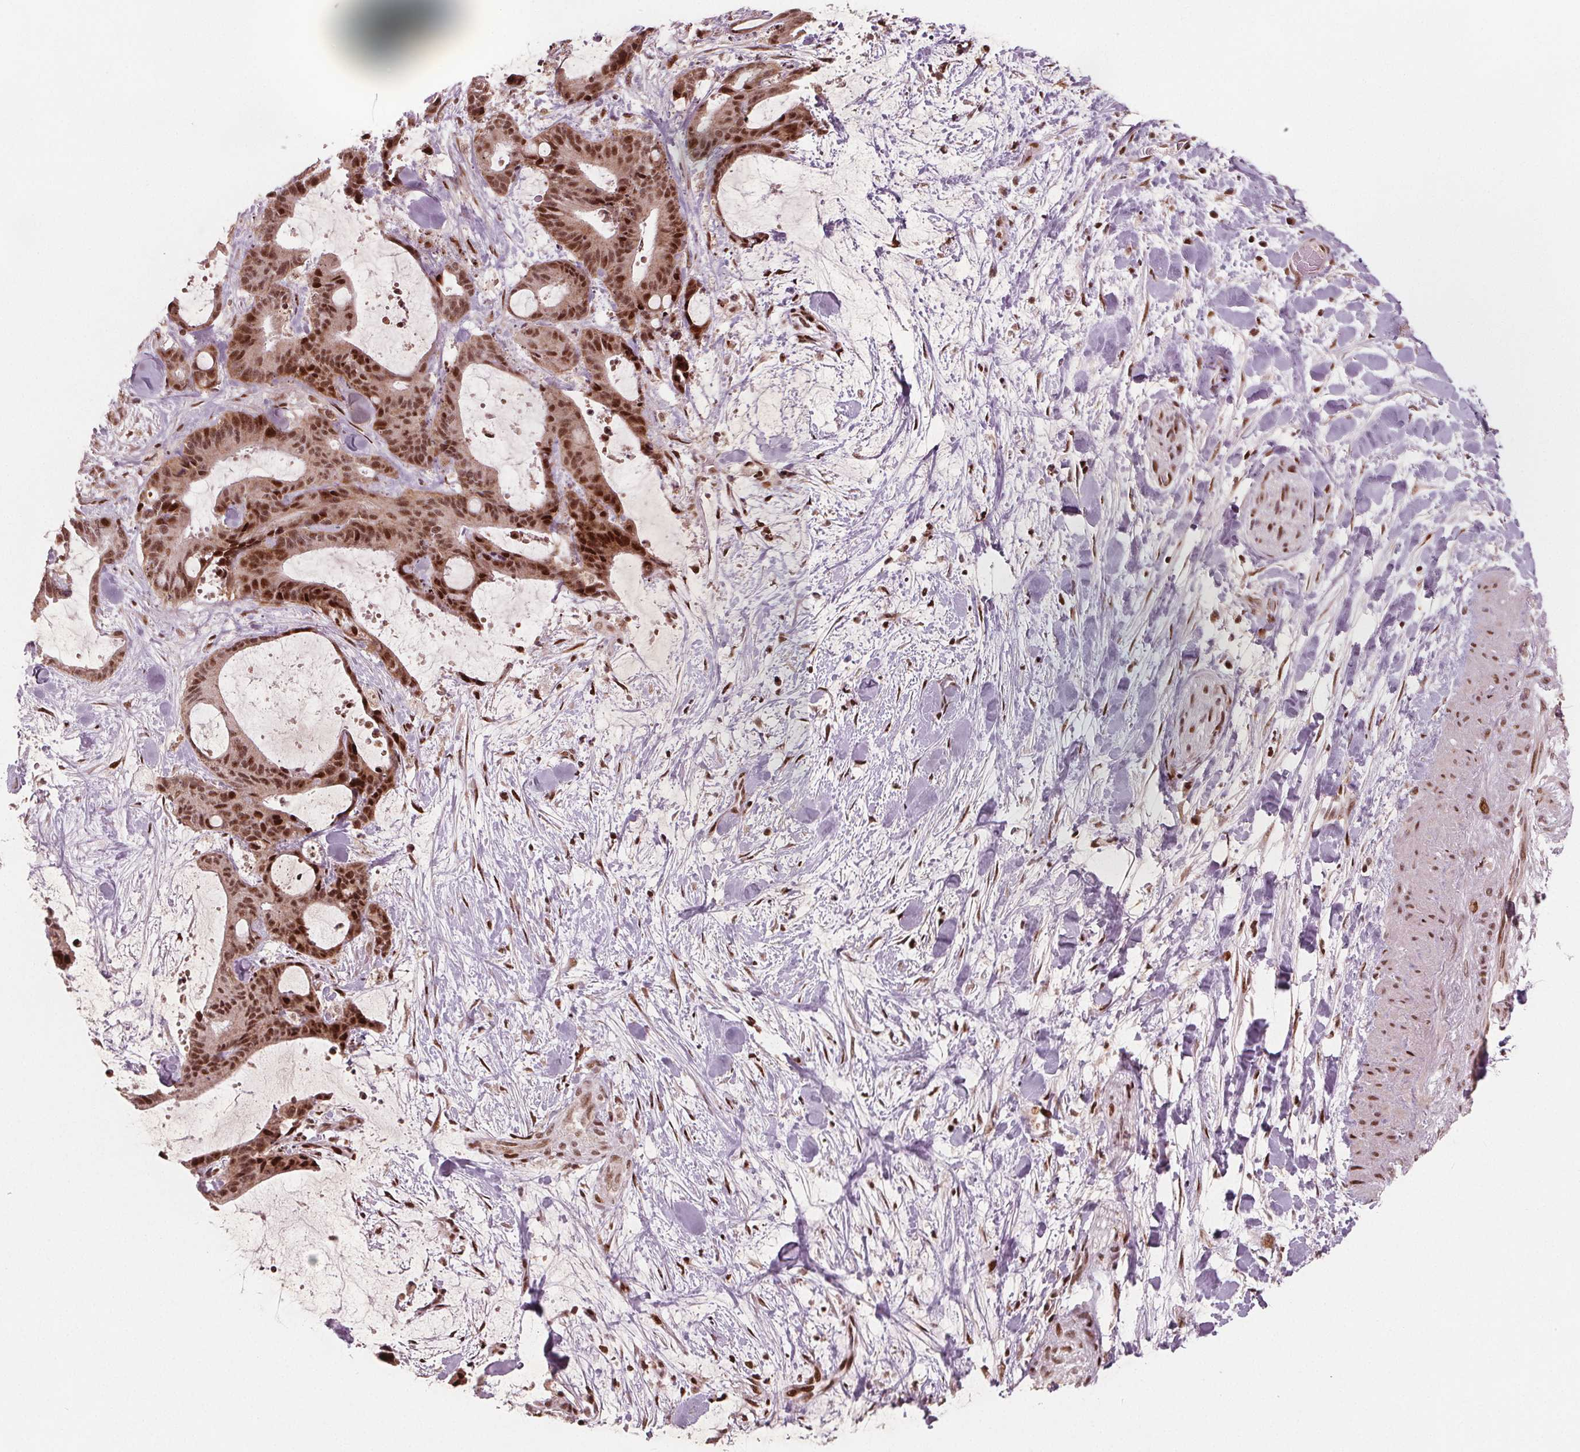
{"staining": {"intensity": "moderate", "quantity": ">75%", "location": "cytoplasmic/membranous,nuclear"}, "tissue": "liver cancer", "cell_type": "Tumor cells", "image_type": "cancer", "snomed": [{"axis": "morphology", "description": "Cholangiocarcinoma"}, {"axis": "topography", "description": "Liver"}], "caption": "High-magnification brightfield microscopy of liver cholangiocarcinoma stained with DAB (brown) and counterstained with hematoxylin (blue). tumor cells exhibit moderate cytoplasmic/membranous and nuclear staining is identified in about>75% of cells. (DAB IHC with brightfield microscopy, high magnification).", "gene": "SNRNP35", "patient": {"sex": "female", "age": 73}}